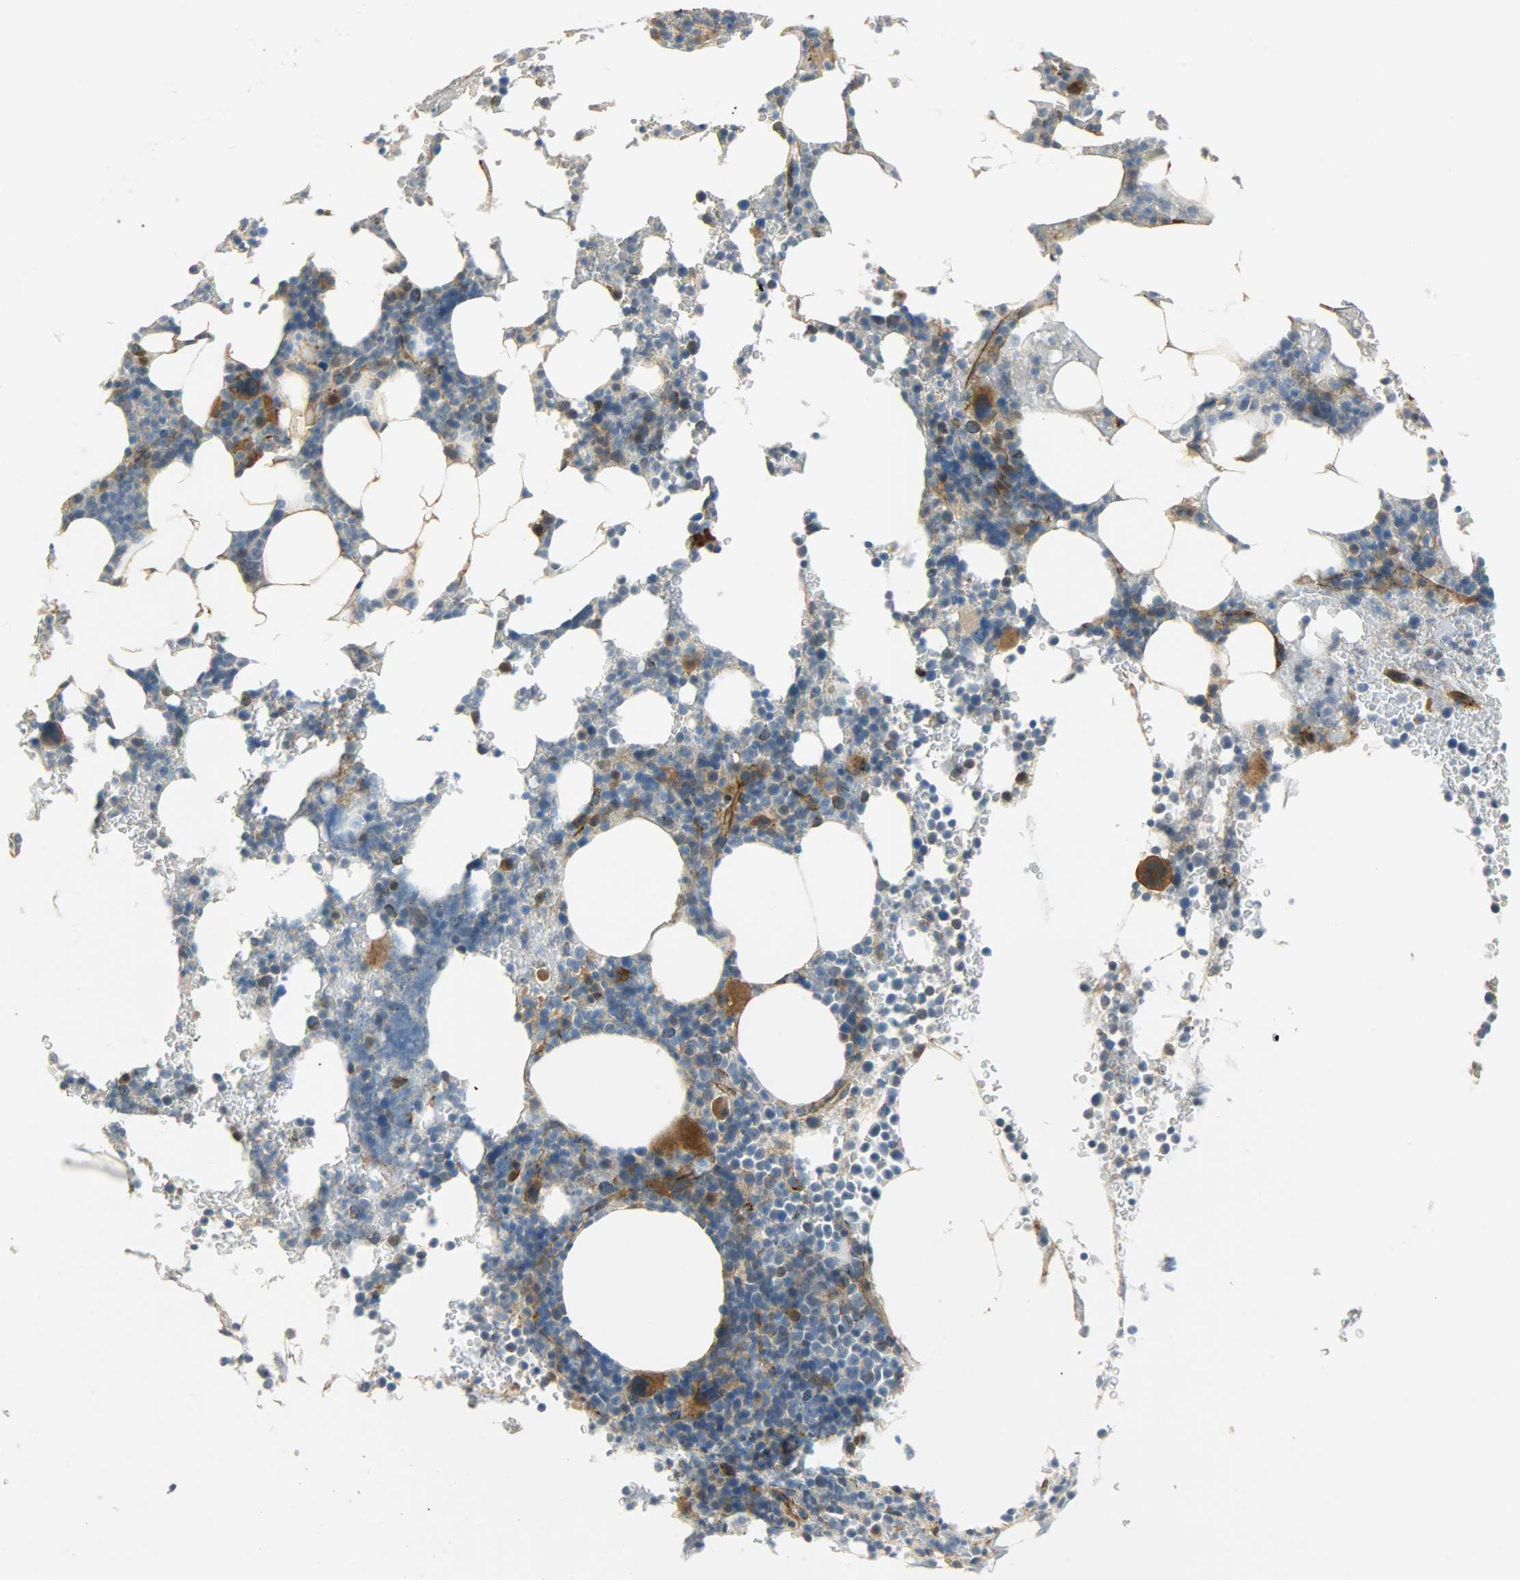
{"staining": {"intensity": "moderate", "quantity": "<25%", "location": "cytoplasmic/membranous"}, "tissue": "bone marrow", "cell_type": "Hematopoietic cells", "image_type": "normal", "snomed": [{"axis": "morphology", "description": "Normal tissue, NOS"}, {"axis": "topography", "description": "Bone marrow"}], "caption": "A photomicrograph showing moderate cytoplasmic/membranous expression in about <25% of hematopoietic cells in normal bone marrow, as visualized by brown immunohistochemical staining.", "gene": "KIAA1217", "patient": {"sex": "female", "age": 66}}